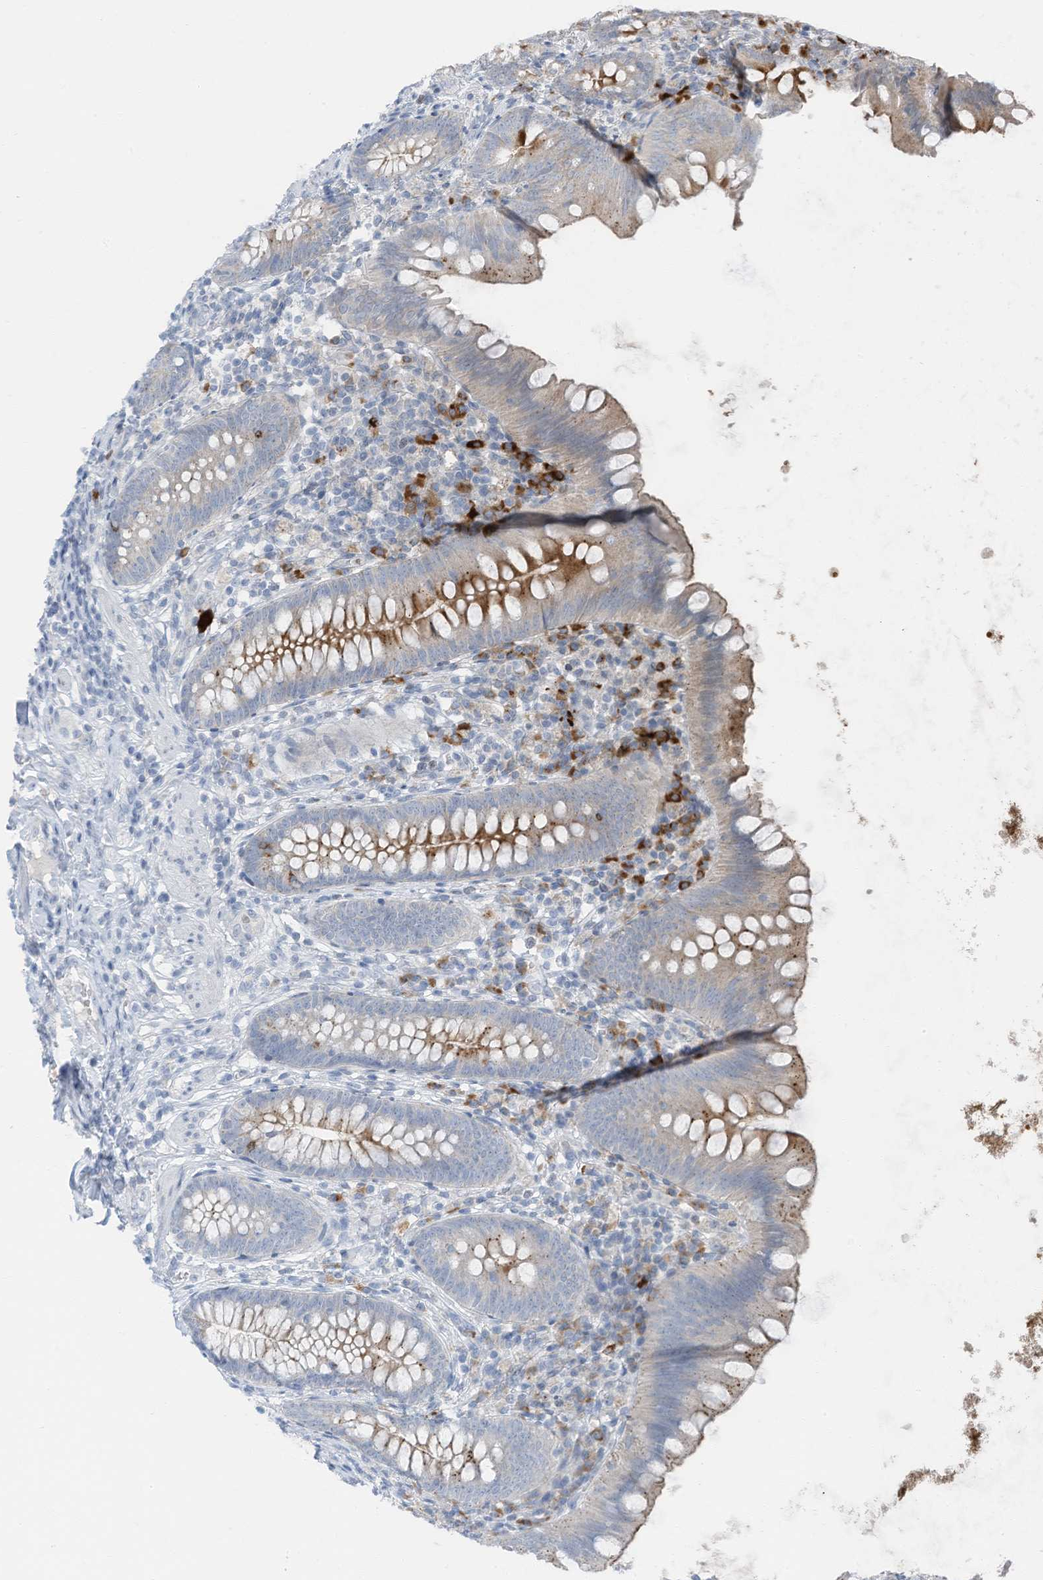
{"staining": {"intensity": "moderate", "quantity": "25%-75%", "location": "cytoplasmic/membranous"}, "tissue": "appendix", "cell_type": "Glandular cells", "image_type": "normal", "snomed": [{"axis": "morphology", "description": "Normal tissue, NOS"}, {"axis": "topography", "description": "Appendix"}], "caption": "Glandular cells display medium levels of moderate cytoplasmic/membranous positivity in about 25%-75% of cells in normal appendix. (Brightfield microscopy of DAB IHC at high magnification).", "gene": "CHMP2B", "patient": {"sex": "female", "age": 62}}